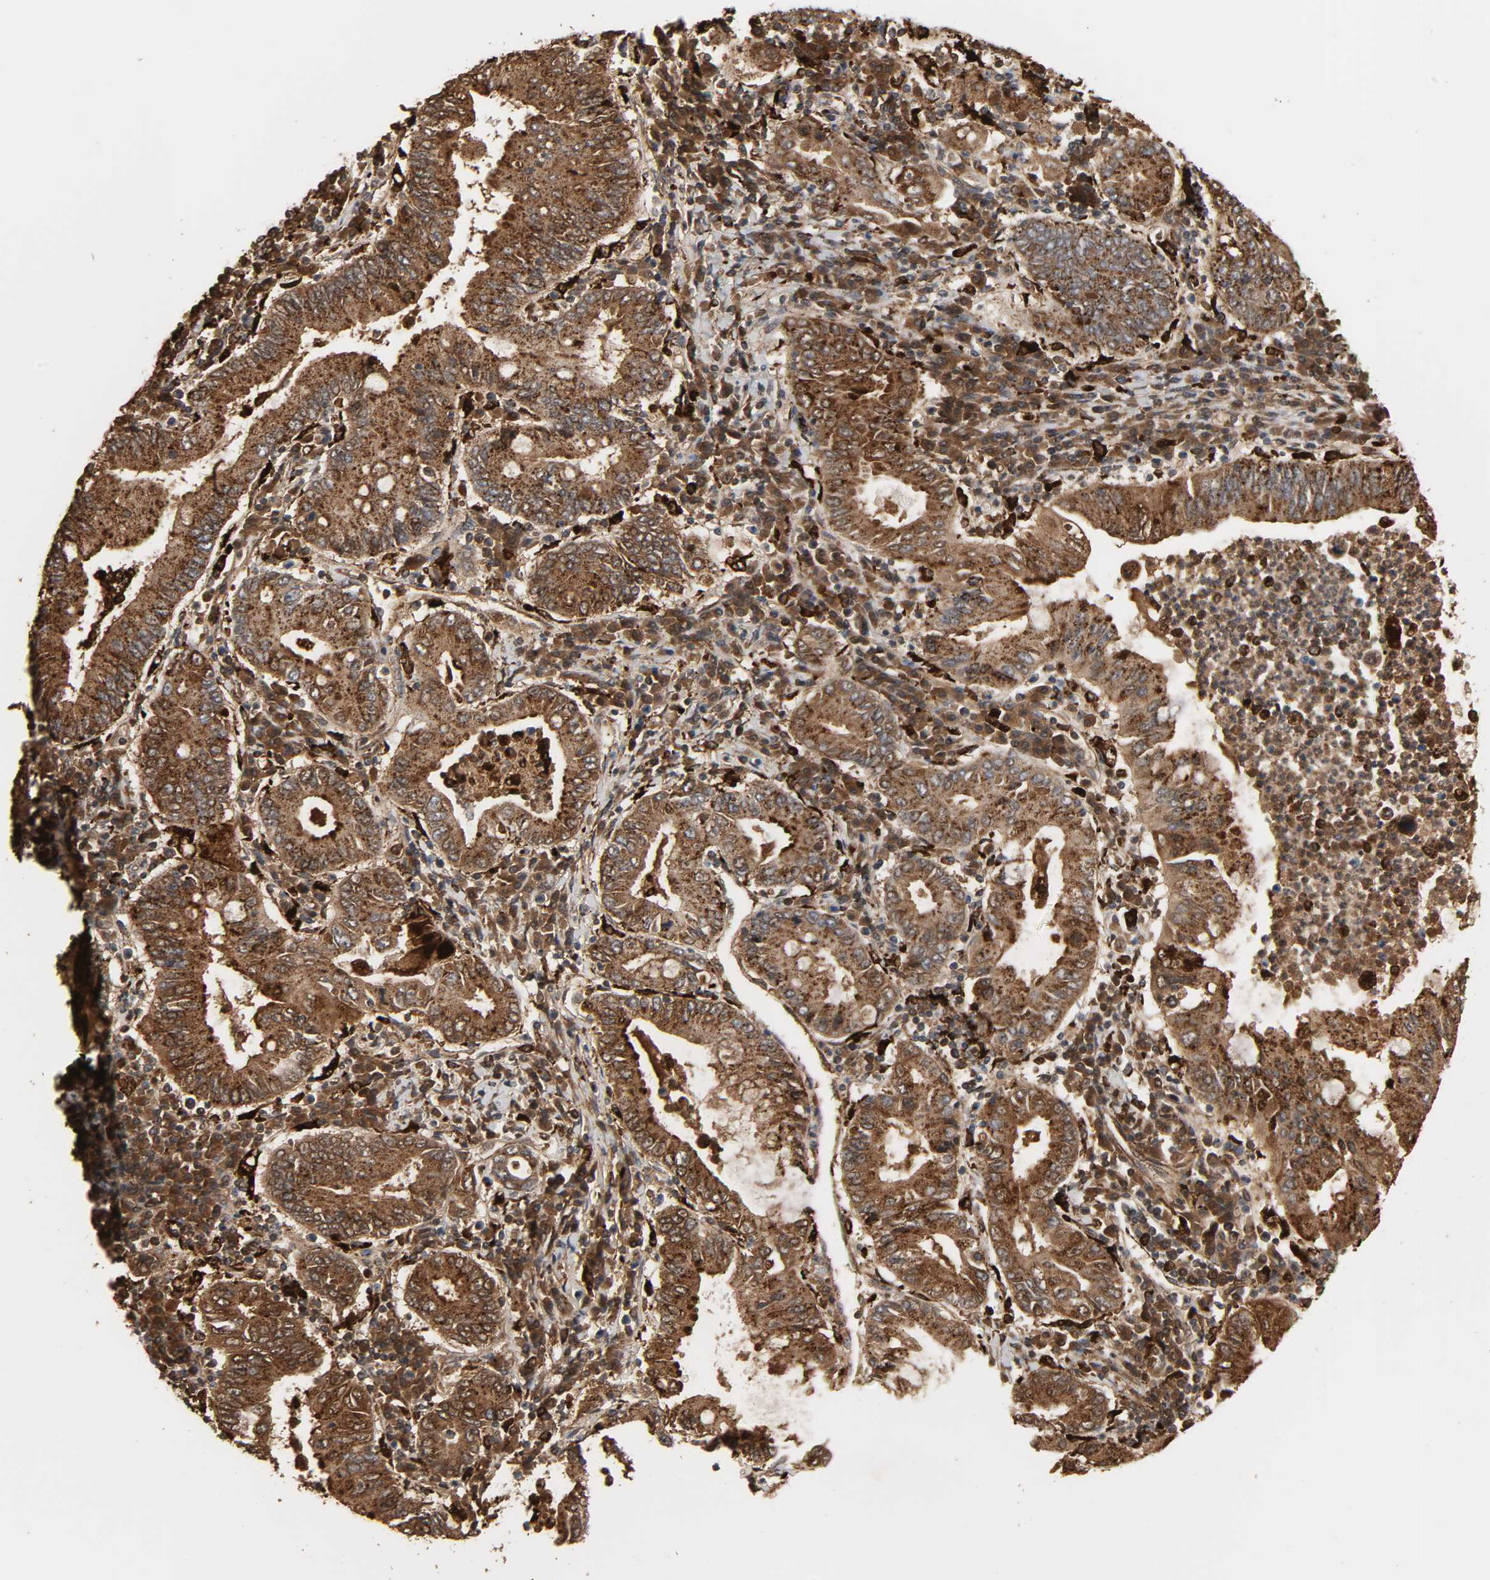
{"staining": {"intensity": "strong", "quantity": ">75%", "location": "cytoplasmic/membranous"}, "tissue": "stomach cancer", "cell_type": "Tumor cells", "image_type": "cancer", "snomed": [{"axis": "morphology", "description": "Normal tissue, NOS"}, {"axis": "morphology", "description": "Adenocarcinoma, NOS"}, {"axis": "topography", "description": "Esophagus"}, {"axis": "topography", "description": "Stomach, upper"}, {"axis": "topography", "description": "Peripheral nerve tissue"}], "caption": "Brown immunohistochemical staining in stomach cancer exhibits strong cytoplasmic/membranous positivity in approximately >75% of tumor cells. (Brightfield microscopy of DAB IHC at high magnification).", "gene": "PSAP", "patient": {"sex": "male", "age": 62}}